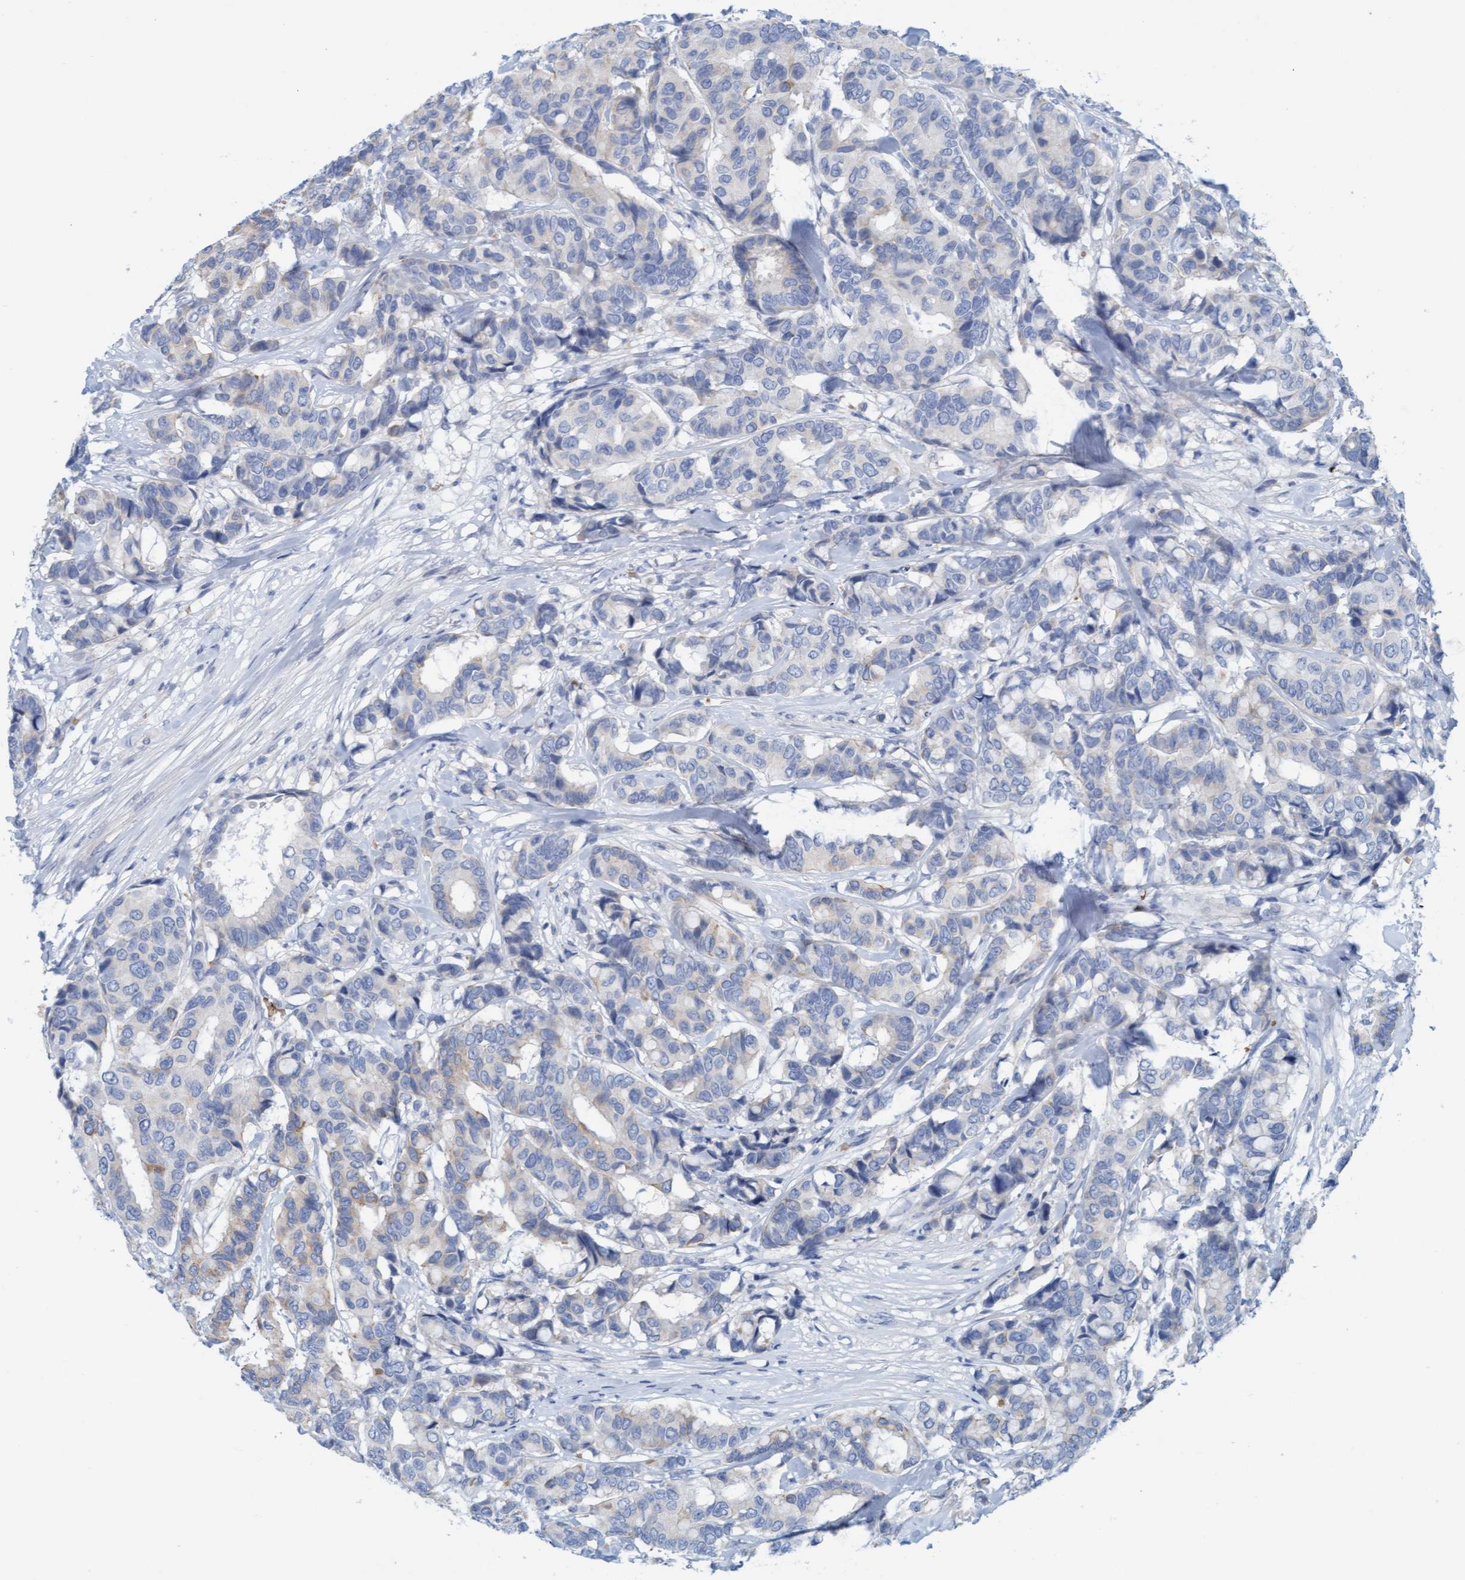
{"staining": {"intensity": "weak", "quantity": "<25%", "location": "cytoplasmic/membranous"}, "tissue": "breast cancer", "cell_type": "Tumor cells", "image_type": "cancer", "snomed": [{"axis": "morphology", "description": "Duct carcinoma"}, {"axis": "topography", "description": "Breast"}], "caption": "Tumor cells are negative for protein expression in human breast invasive ductal carcinoma.", "gene": "P2RX5", "patient": {"sex": "female", "age": 87}}